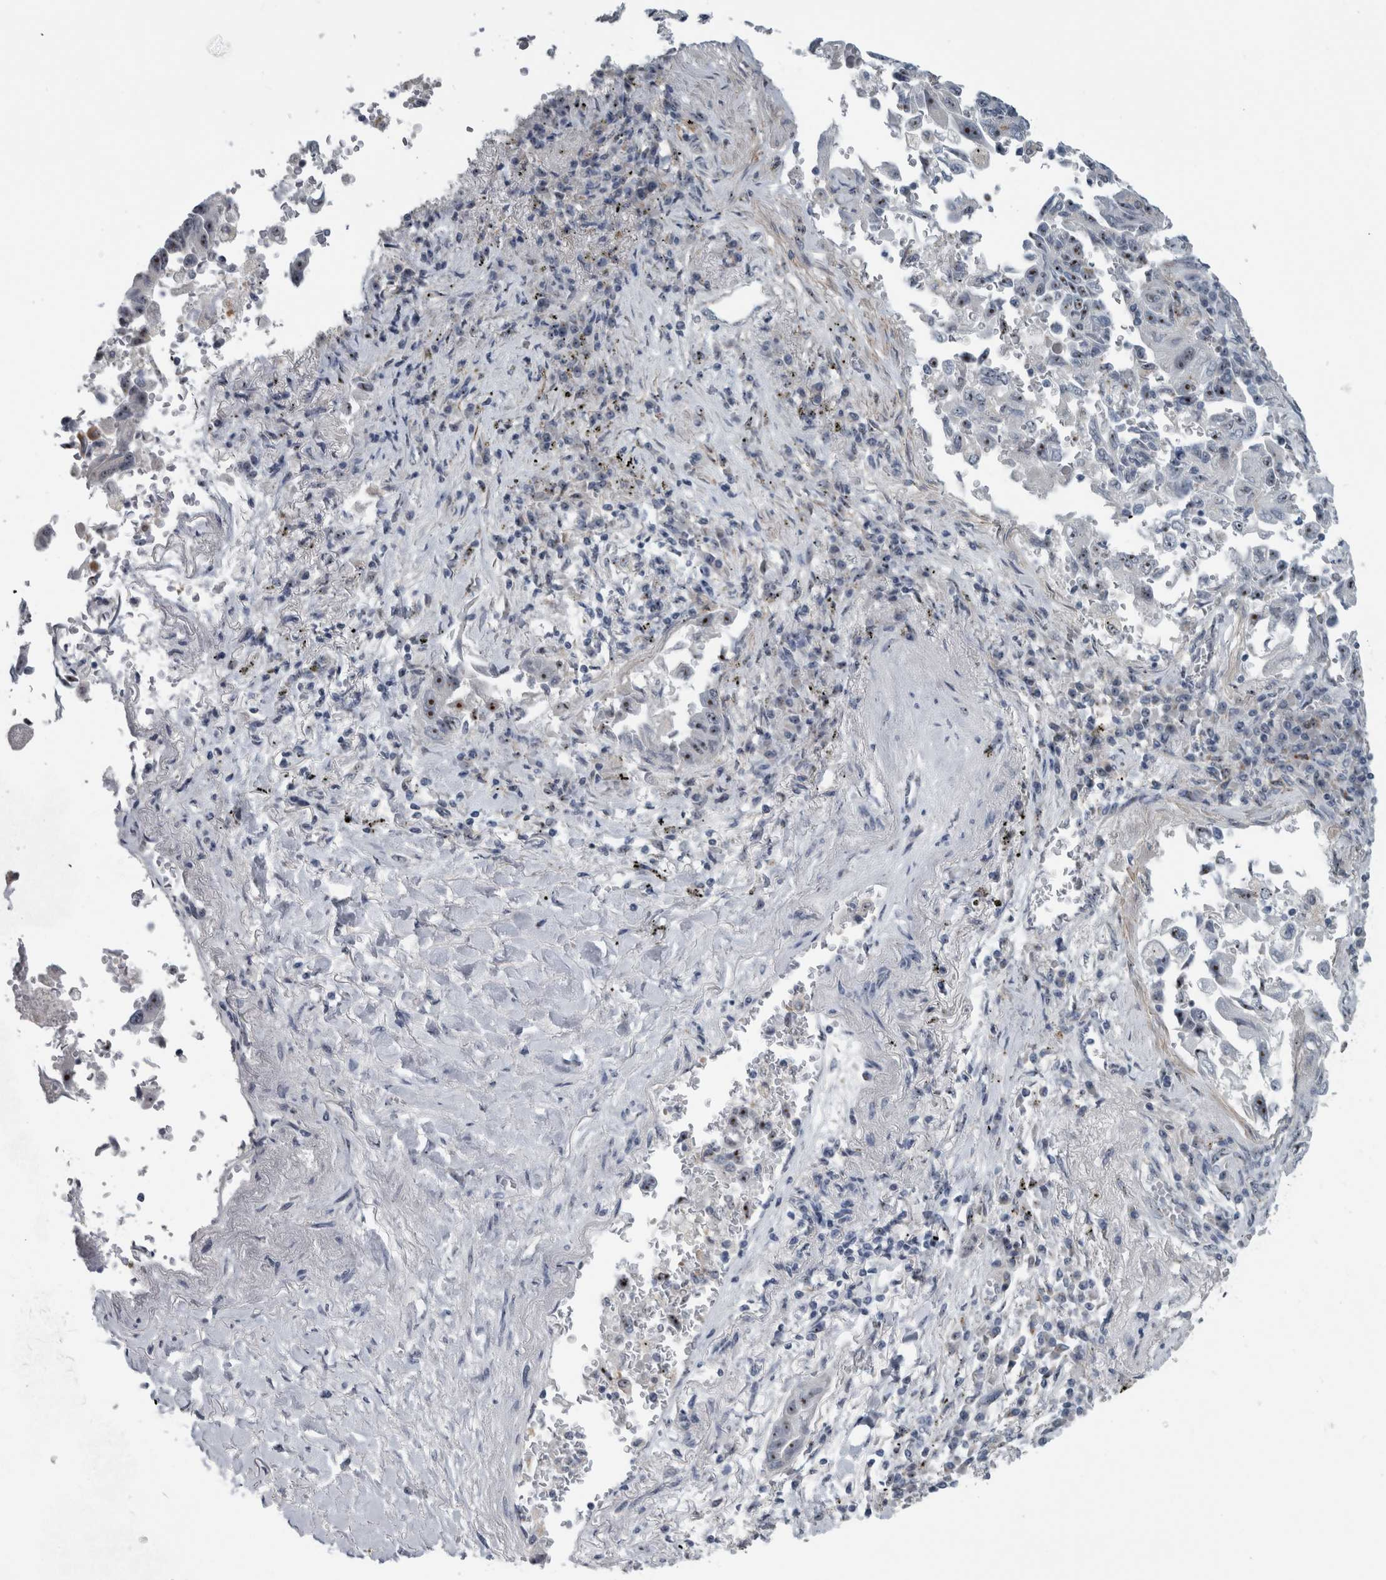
{"staining": {"intensity": "moderate", "quantity": "25%-75%", "location": "nuclear"}, "tissue": "lung cancer", "cell_type": "Tumor cells", "image_type": "cancer", "snomed": [{"axis": "morphology", "description": "Adenocarcinoma, NOS"}, {"axis": "topography", "description": "Lung"}], "caption": "A medium amount of moderate nuclear staining is present in about 25%-75% of tumor cells in adenocarcinoma (lung) tissue.", "gene": "UTP6", "patient": {"sex": "female", "age": 51}}